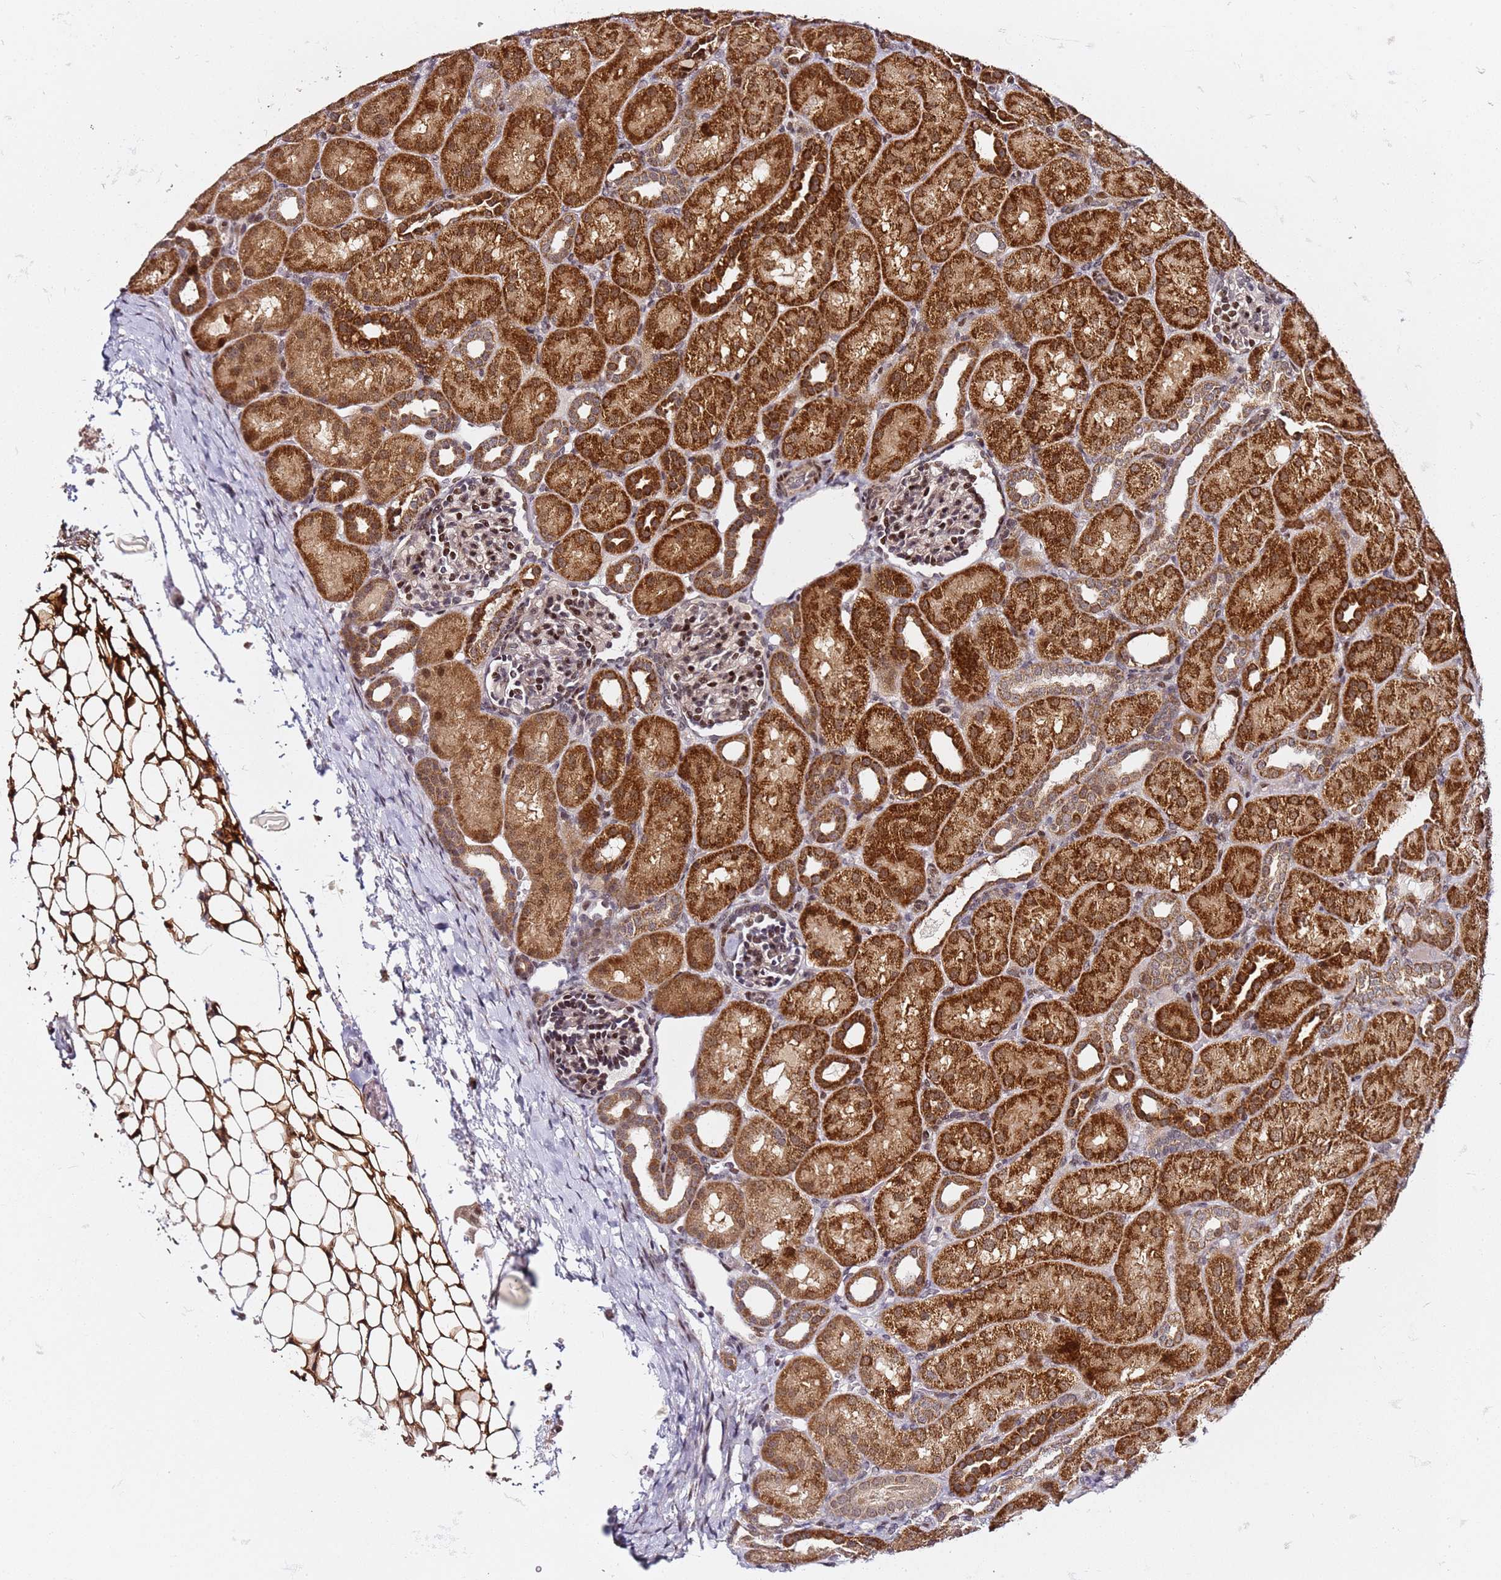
{"staining": {"intensity": "moderate", "quantity": ">75%", "location": "nuclear"}, "tissue": "kidney", "cell_type": "Cells in glomeruli", "image_type": "normal", "snomed": [{"axis": "morphology", "description": "Normal tissue, NOS"}, {"axis": "topography", "description": "Kidney"}], "caption": "Immunohistochemistry (IHC) image of unremarkable kidney stained for a protein (brown), which exhibits medium levels of moderate nuclear staining in about >75% of cells in glomeruli.", "gene": "TP53AIP1", "patient": {"sex": "male", "age": 1}}